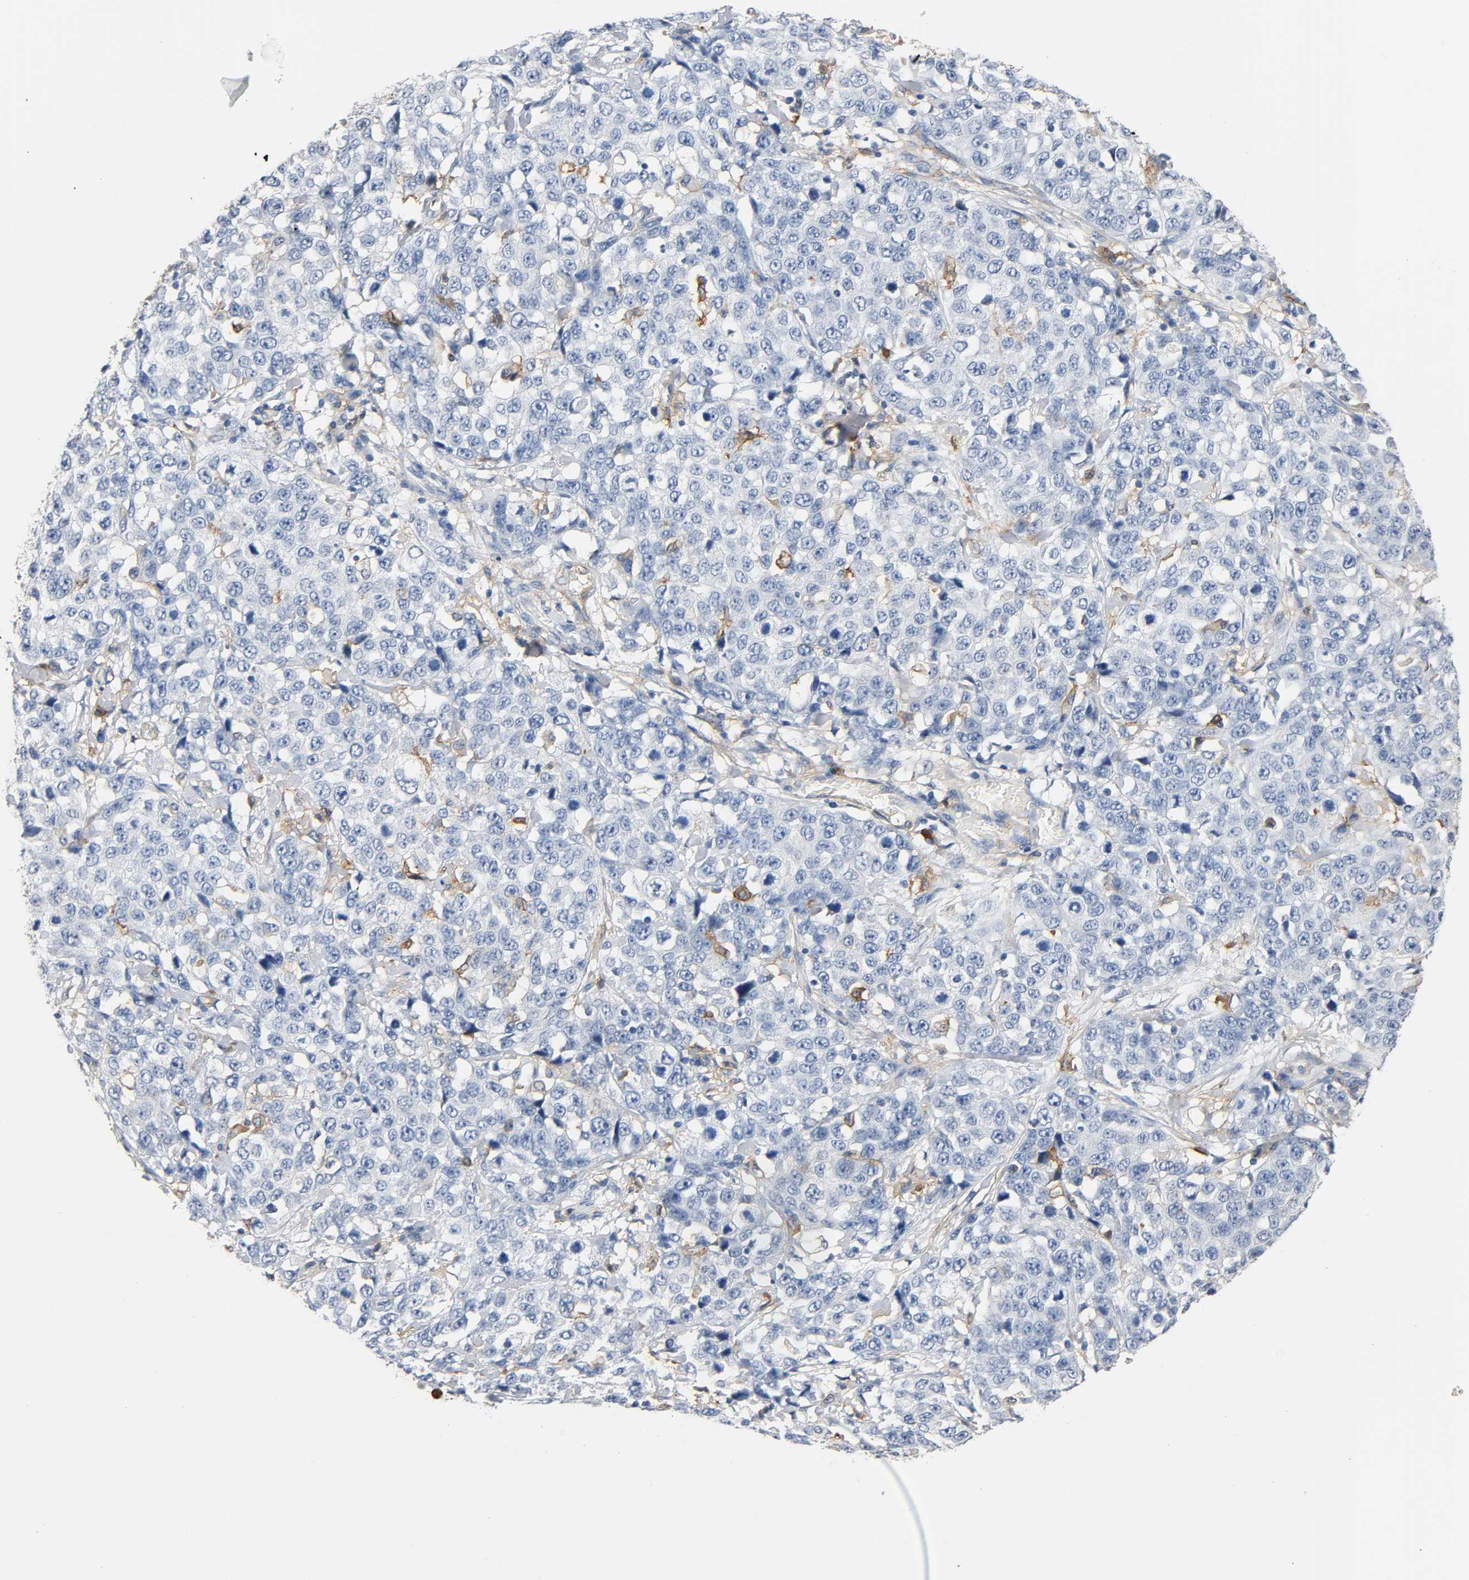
{"staining": {"intensity": "negative", "quantity": "none", "location": "none"}, "tissue": "stomach cancer", "cell_type": "Tumor cells", "image_type": "cancer", "snomed": [{"axis": "morphology", "description": "Normal tissue, NOS"}, {"axis": "morphology", "description": "Adenocarcinoma, NOS"}, {"axis": "topography", "description": "Stomach"}], "caption": "The micrograph demonstrates no significant positivity in tumor cells of adenocarcinoma (stomach).", "gene": "ANPEP", "patient": {"sex": "male", "age": 48}}